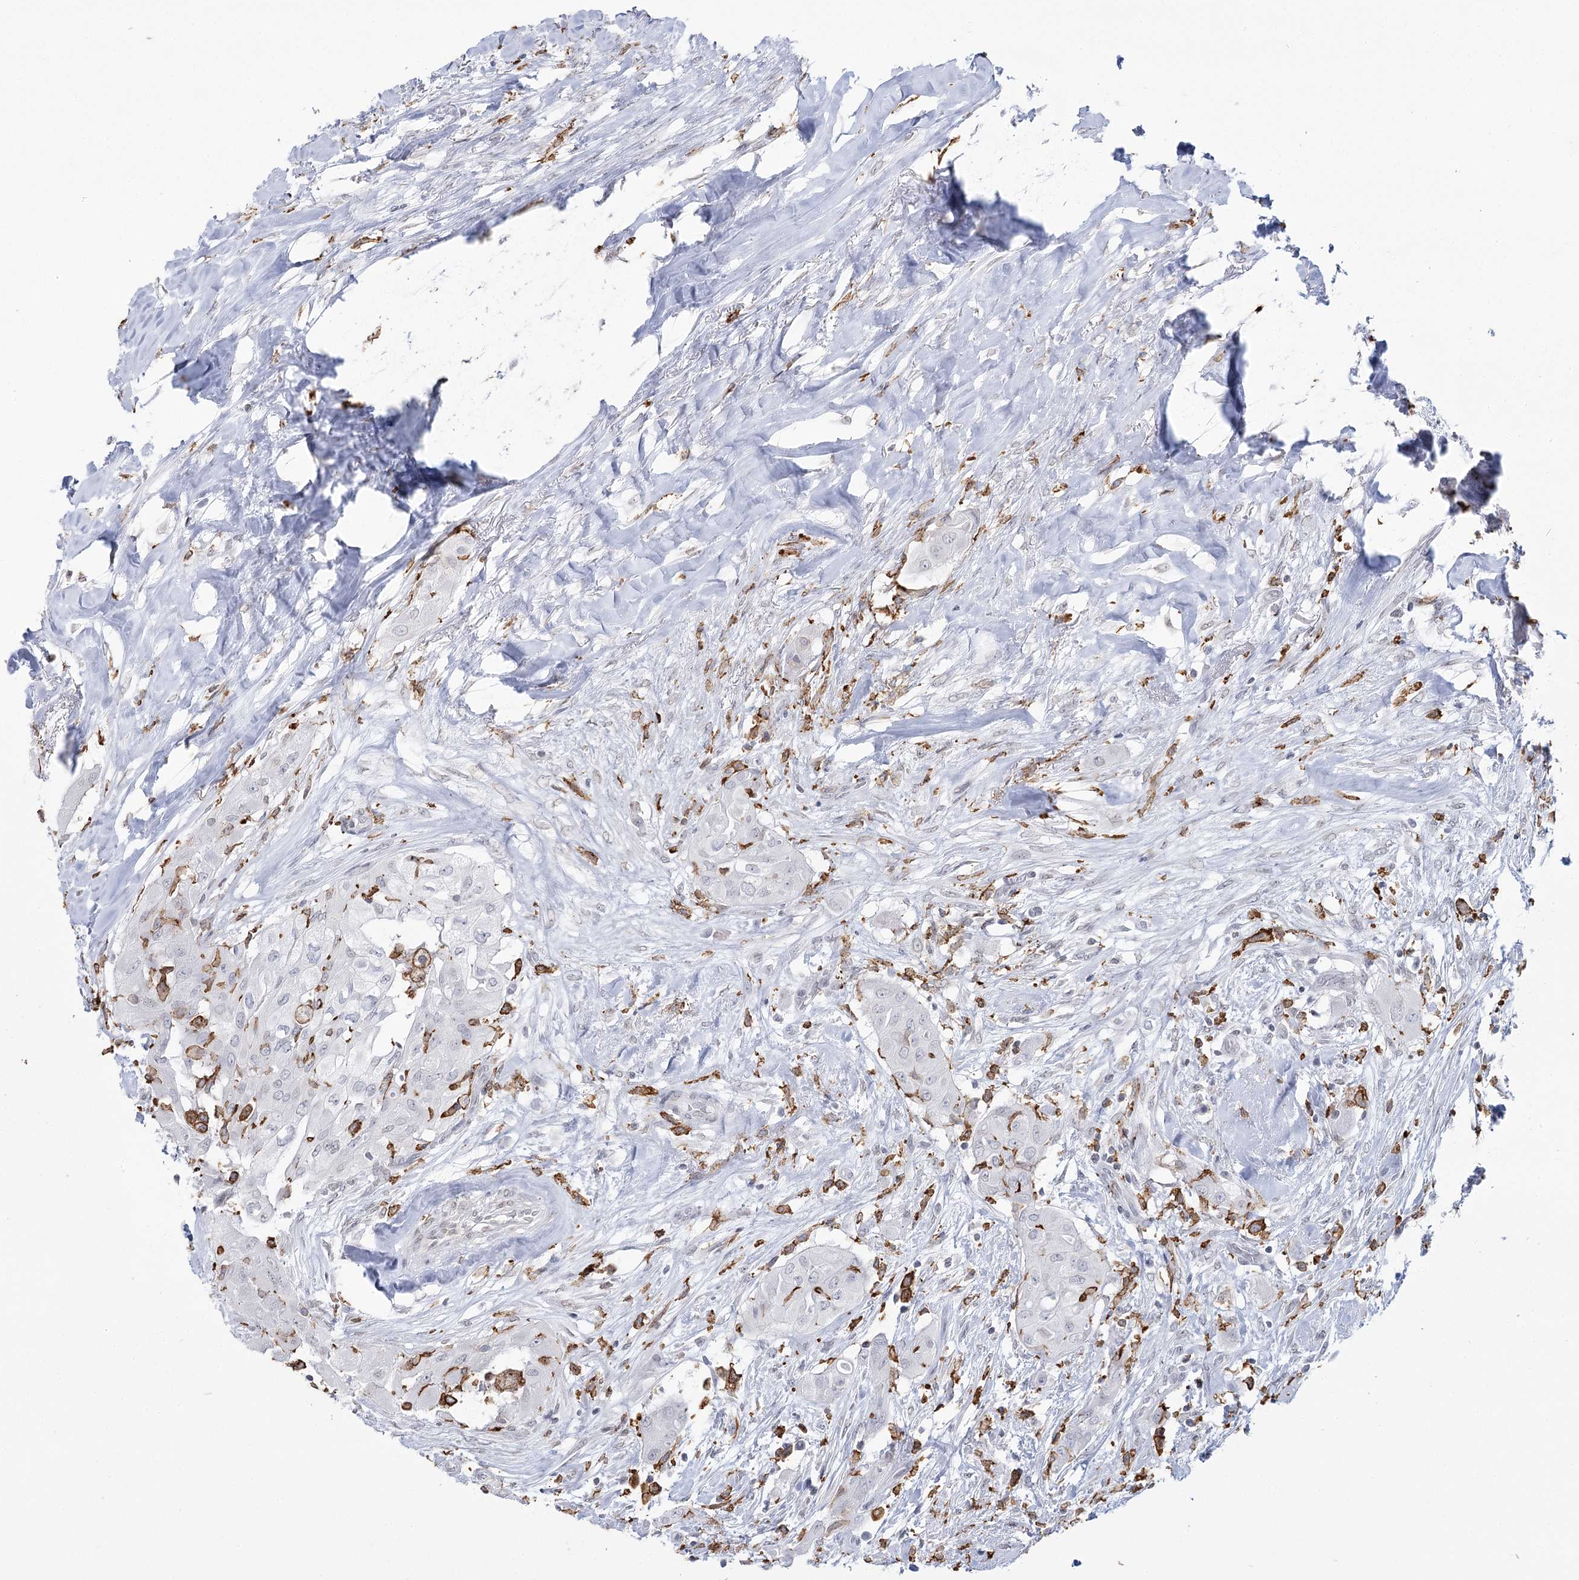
{"staining": {"intensity": "negative", "quantity": "none", "location": "none"}, "tissue": "thyroid cancer", "cell_type": "Tumor cells", "image_type": "cancer", "snomed": [{"axis": "morphology", "description": "Papillary adenocarcinoma, NOS"}, {"axis": "topography", "description": "Thyroid gland"}], "caption": "A high-resolution image shows IHC staining of thyroid cancer, which displays no significant expression in tumor cells.", "gene": "C11orf1", "patient": {"sex": "female", "age": 59}}